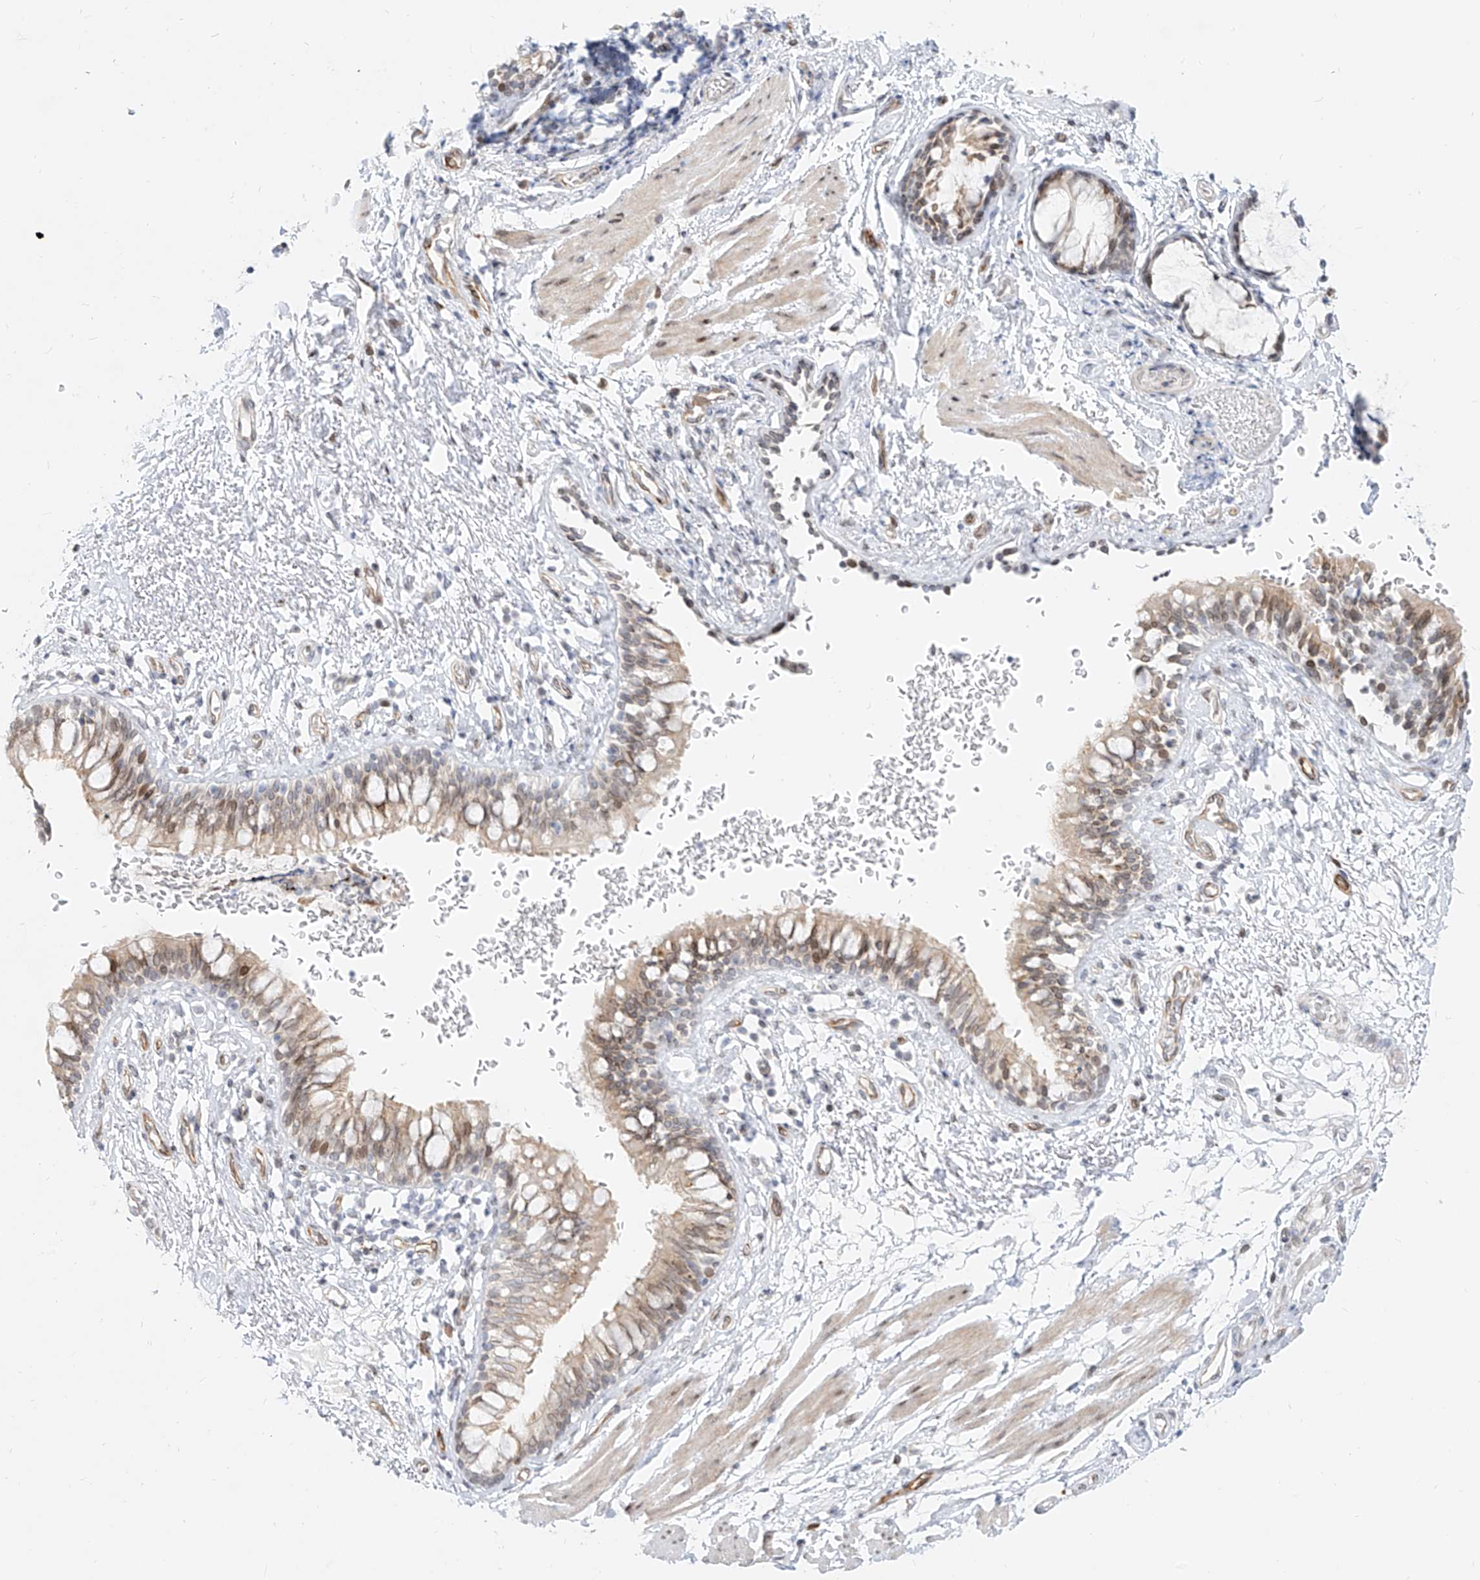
{"staining": {"intensity": "moderate", "quantity": "25%-75%", "location": "cytoplasmic/membranous,nuclear"}, "tissue": "bronchus", "cell_type": "Respiratory epithelial cells", "image_type": "normal", "snomed": [{"axis": "morphology", "description": "Normal tissue, NOS"}, {"axis": "topography", "description": "Cartilage tissue"}, {"axis": "topography", "description": "Bronchus"}], "caption": "IHC (DAB) staining of benign human bronchus exhibits moderate cytoplasmic/membranous,nuclear protein staining in approximately 25%-75% of respiratory epithelial cells. The protein is shown in brown color, while the nuclei are stained blue.", "gene": "NHSL1", "patient": {"sex": "female", "age": 36}}